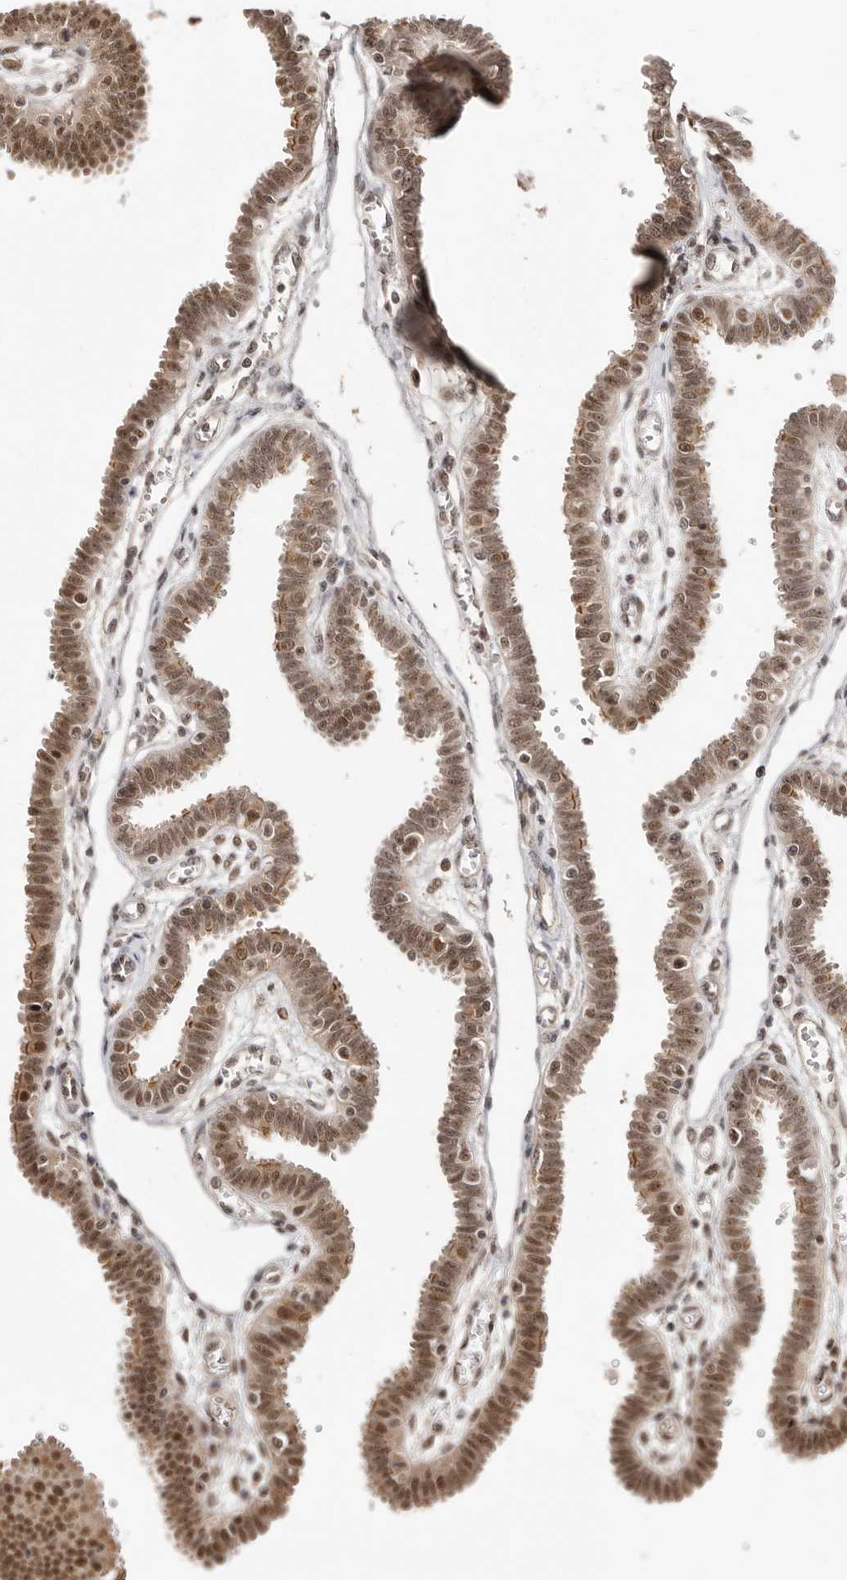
{"staining": {"intensity": "moderate", "quantity": ">75%", "location": "cytoplasmic/membranous,nuclear"}, "tissue": "fallopian tube", "cell_type": "Glandular cells", "image_type": "normal", "snomed": [{"axis": "morphology", "description": "Normal tissue, NOS"}, {"axis": "topography", "description": "Fallopian tube"}], "caption": "Protein expression analysis of normal human fallopian tube reveals moderate cytoplasmic/membranous,nuclear positivity in approximately >75% of glandular cells. The staining was performed using DAB (3,3'-diaminobenzidine), with brown indicating positive protein expression. Nuclei are stained blue with hematoxylin.", "gene": "MED8", "patient": {"sex": "female", "age": 32}}